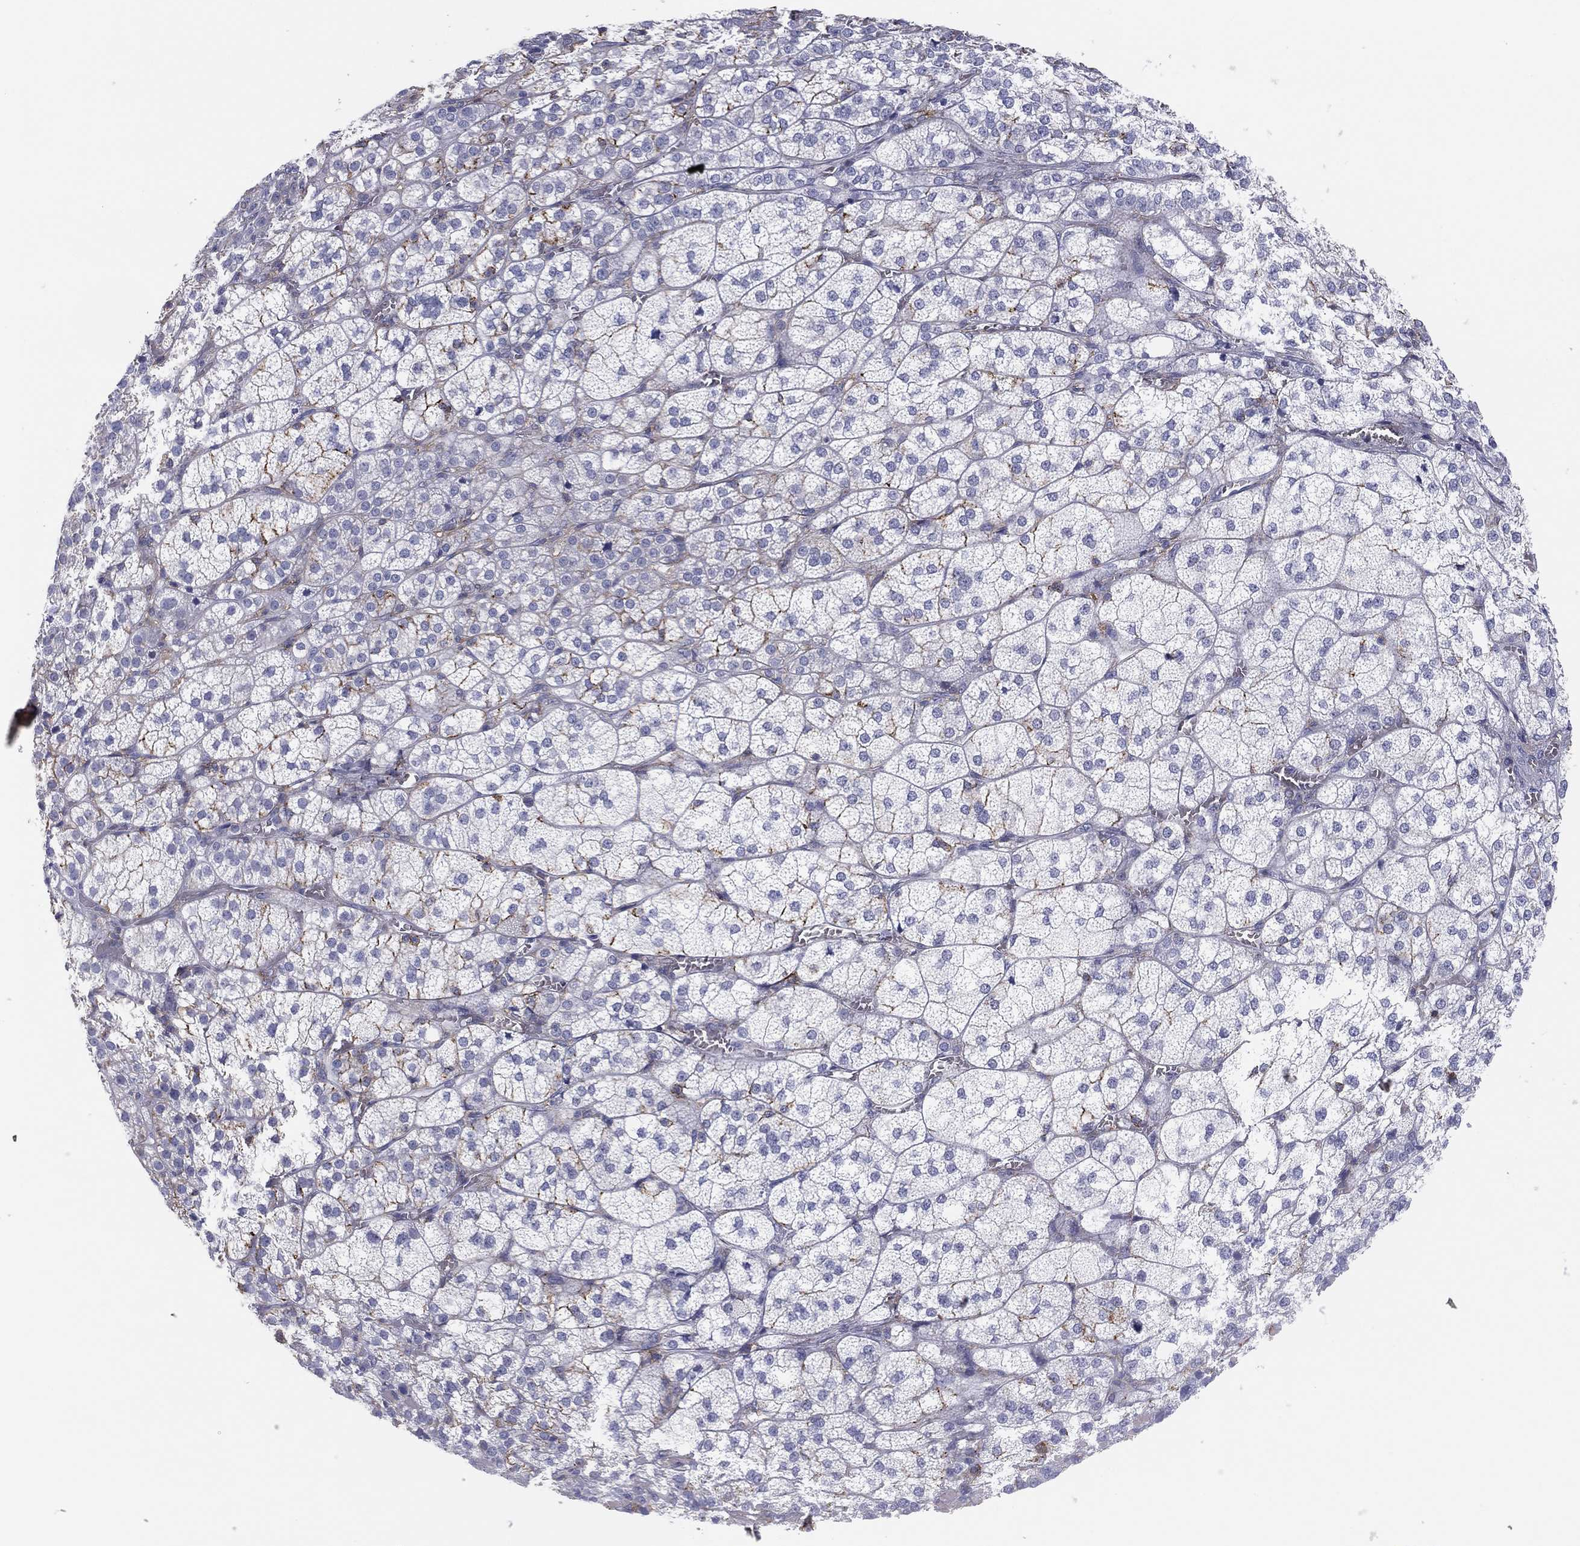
{"staining": {"intensity": "strong", "quantity": "<25%", "location": "cytoplasmic/membranous"}, "tissue": "adrenal gland", "cell_type": "Glandular cells", "image_type": "normal", "snomed": [{"axis": "morphology", "description": "Normal tissue, NOS"}, {"axis": "topography", "description": "Adrenal gland"}], "caption": "Immunohistochemistry of unremarkable human adrenal gland shows medium levels of strong cytoplasmic/membranous staining in about <25% of glandular cells.", "gene": "SELPLG", "patient": {"sex": "female", "age": 60}}